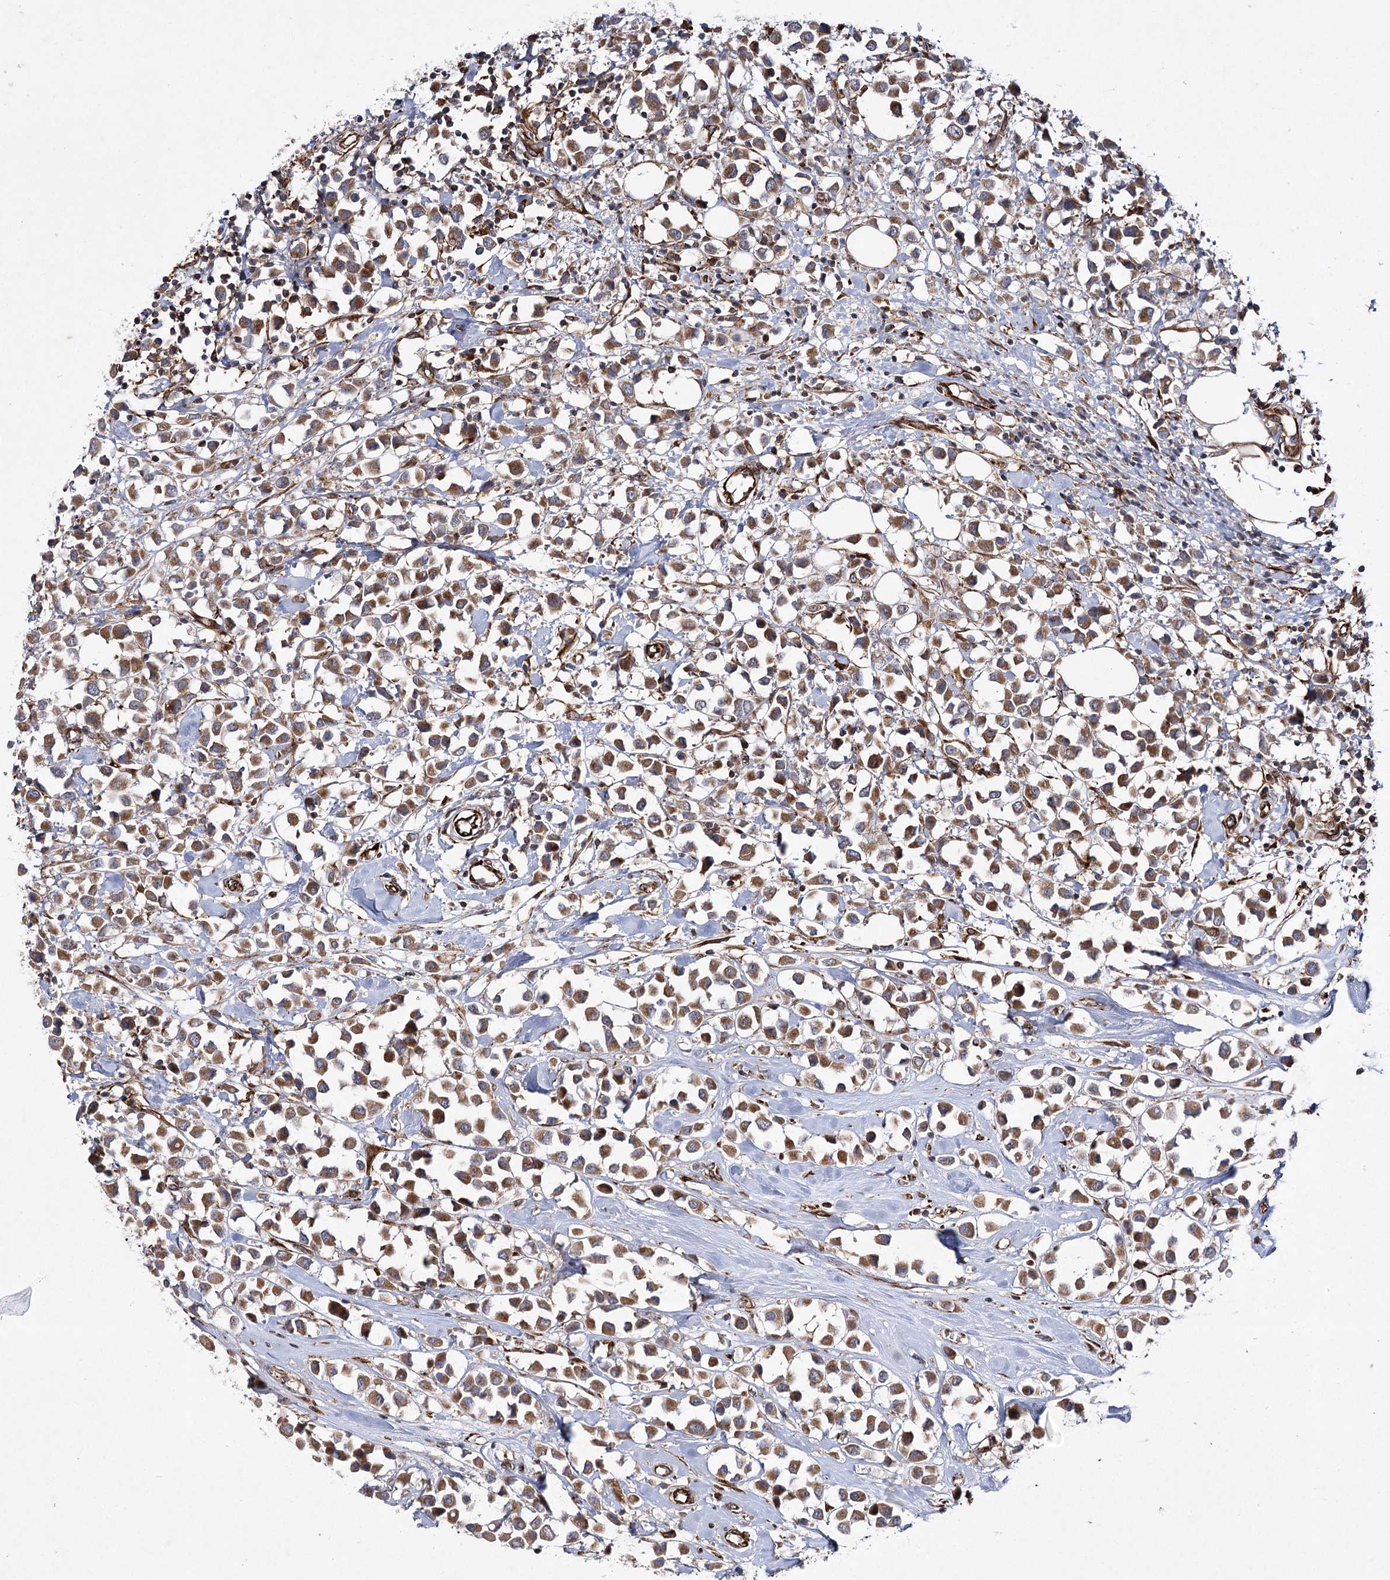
{"staining": {"intensity": "moderate", "quantity": ">75%", "location": "cytoplasmic/membranous"}, "tissue": "breast cancer", "cell_type": "Tumor cells", "image_type": "cancer", "snomed": [{"axis": "morphology", "description": "Duct carcinoma"}, {"axis": "topography", "description": "Breast"}], "caption": "Immunohistochemistry histopathology image of neoplastic tissue: human breast cancer stained using immunohistochemistry demonstrates medium levels of moderate protein expression localized specifically in the cytoplasmic/membranous of tumor cells, appearing as a cytoplasmic/membranous brown color.", "gene": "DPEP2", "patient": {"sex": "female", "age": 61}}